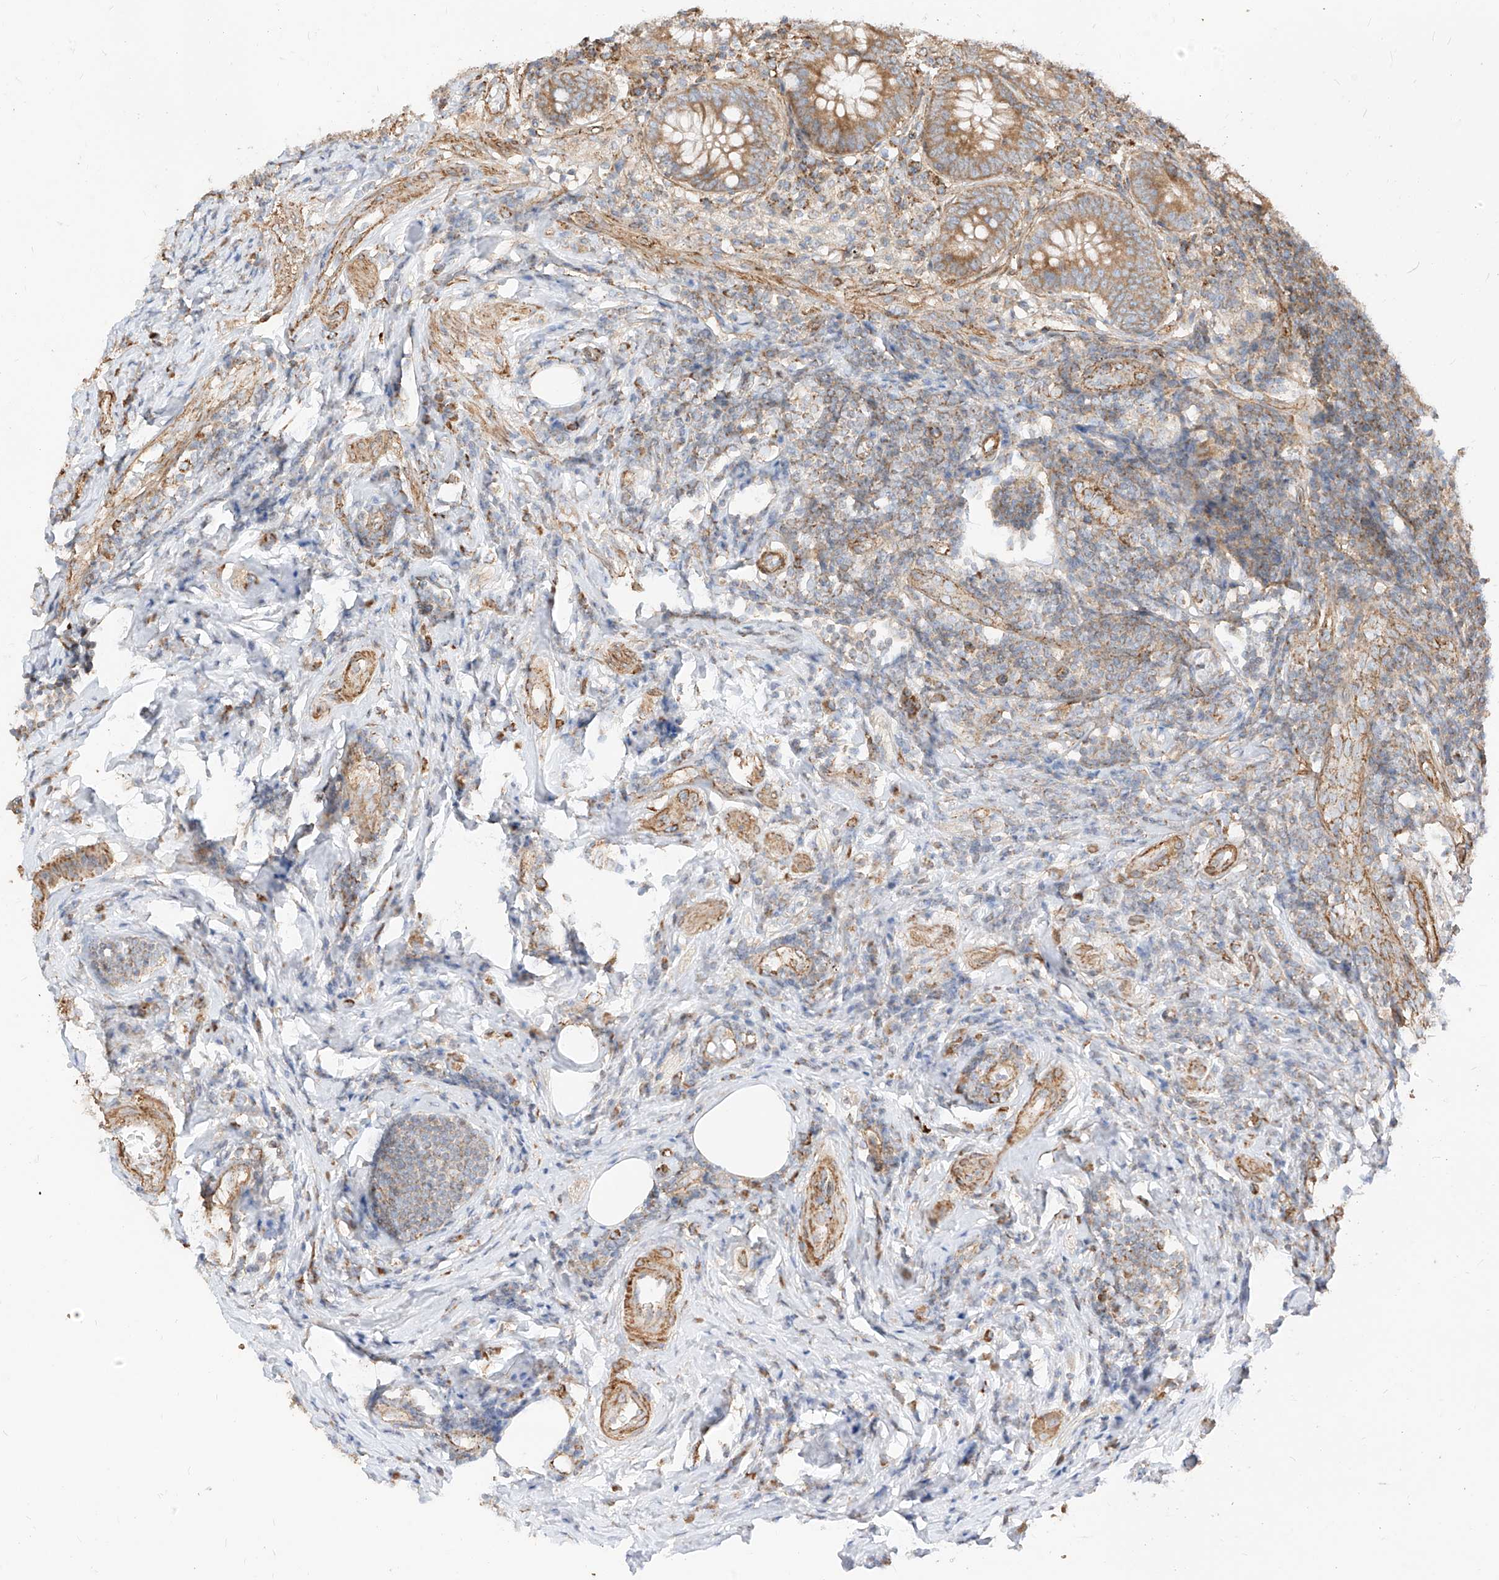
{"staining": {"intensity": "moderate", "quantity": ">75%", "location": "cytoplasmic/membranous"}, "tissue": "appendix", "cell_type": "Glandular cells", "image_type": "normal", "snomed": [{"axis": "morphology", "description": "Normal tissue, NOS"}, {"axis": "topography", "description": "Appendix"}], "caption": "Protein expression analysis of unremarkable appendix exhibits moderate cytoplasmic/membranous positivity in approximately >75% of glandular cells.", "gene": "PLCL1", "patient": {"sex": "female", "age": 54}}